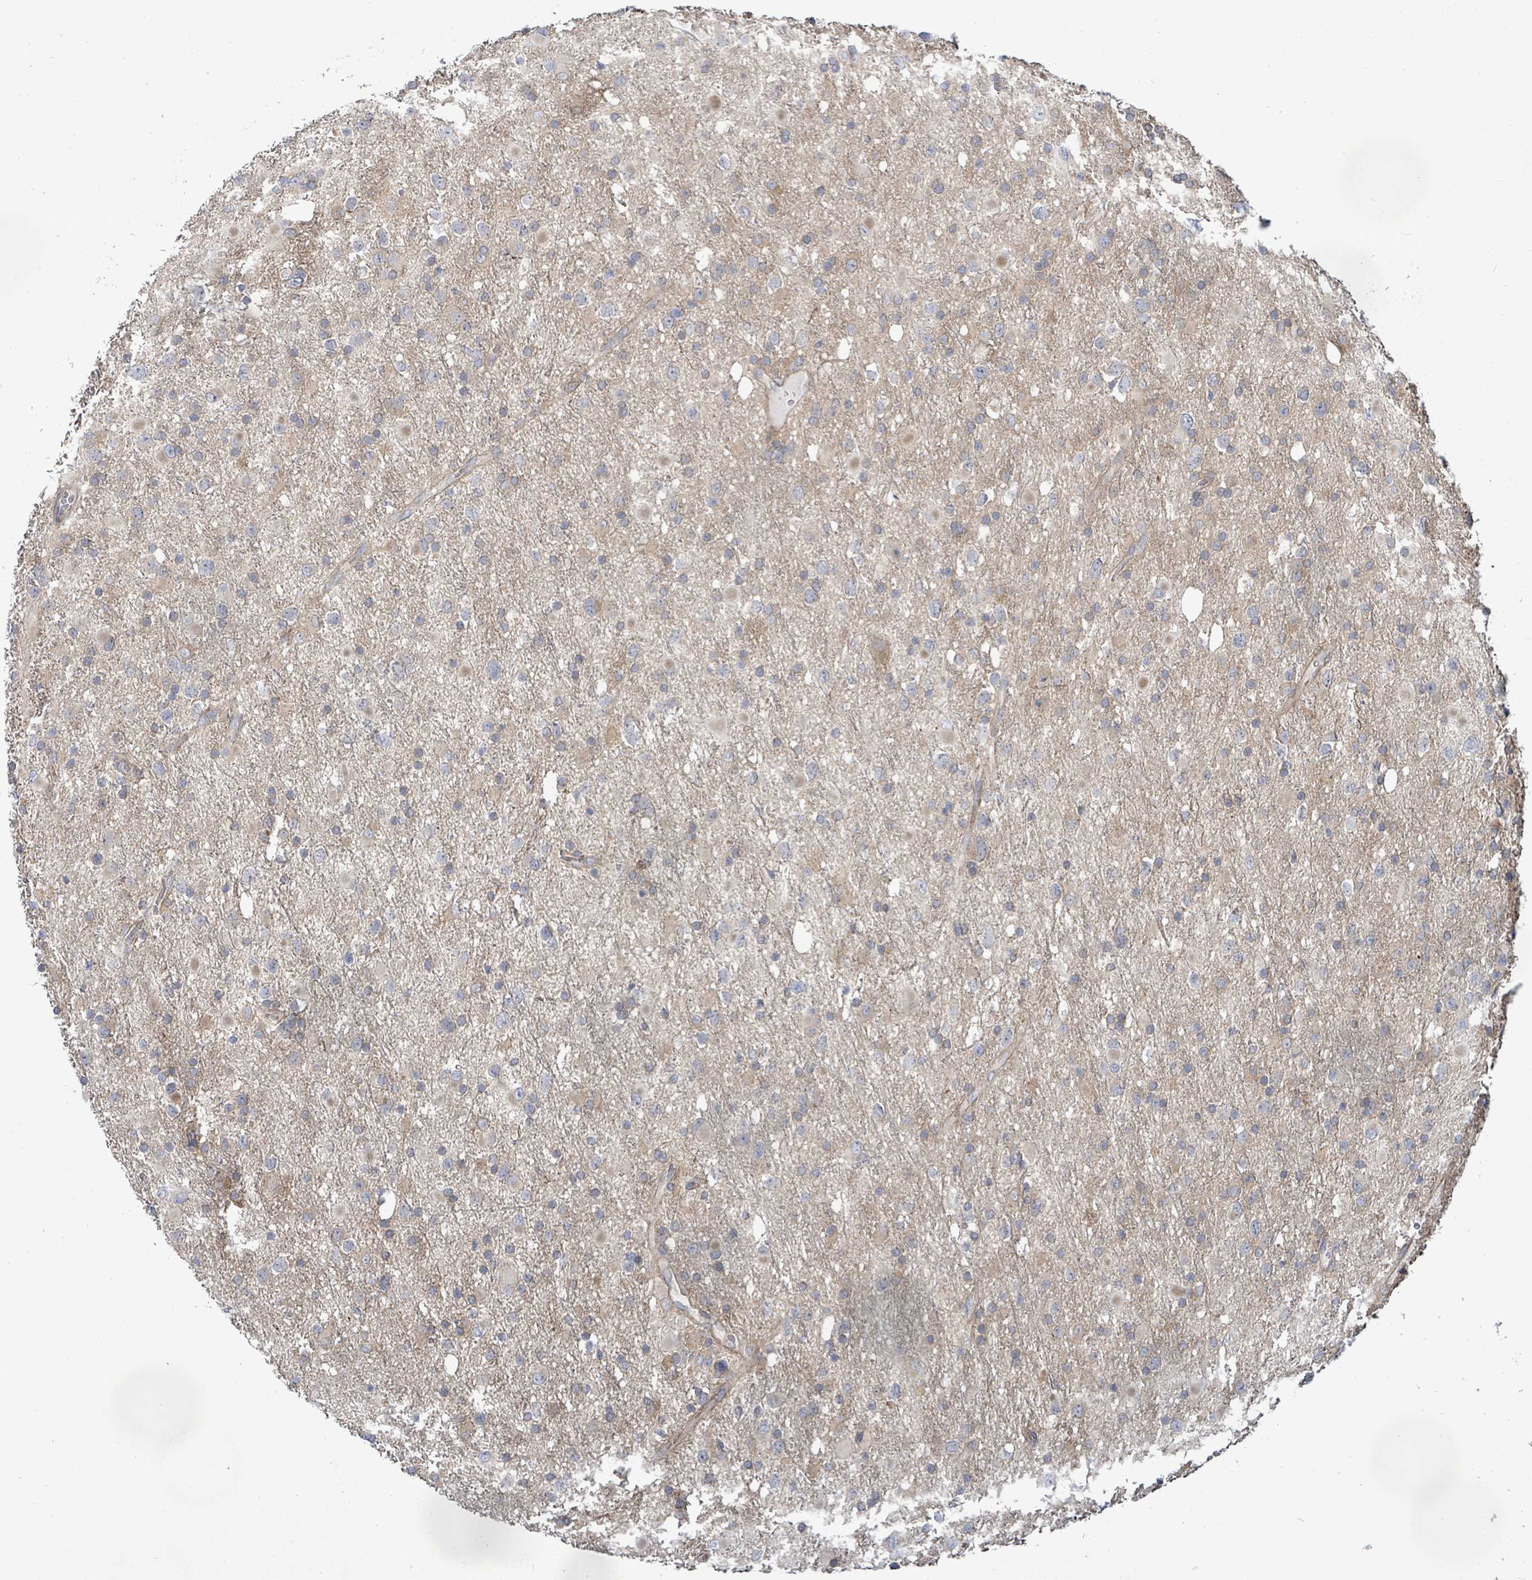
{"staining": {"intensity": "moderate", "quantity": "<25%", "location": "cytoplasmic/membranous"}, "tissue": "glioma", "cell_type": "Tumor cells", "image_type": "cancer", "snomed": [{"axis": "morphology", "description": "Glioma, malignant, Low grade"}, {"axis": "topography", "description": "Brain"}], "caption": "Tumor cells show low levels of moderate cytoplasmic/membranous expression in about <25% of cells in glioma.", "gene": "KBTBD11", "patient": {"sex": "female", "age": 32}}